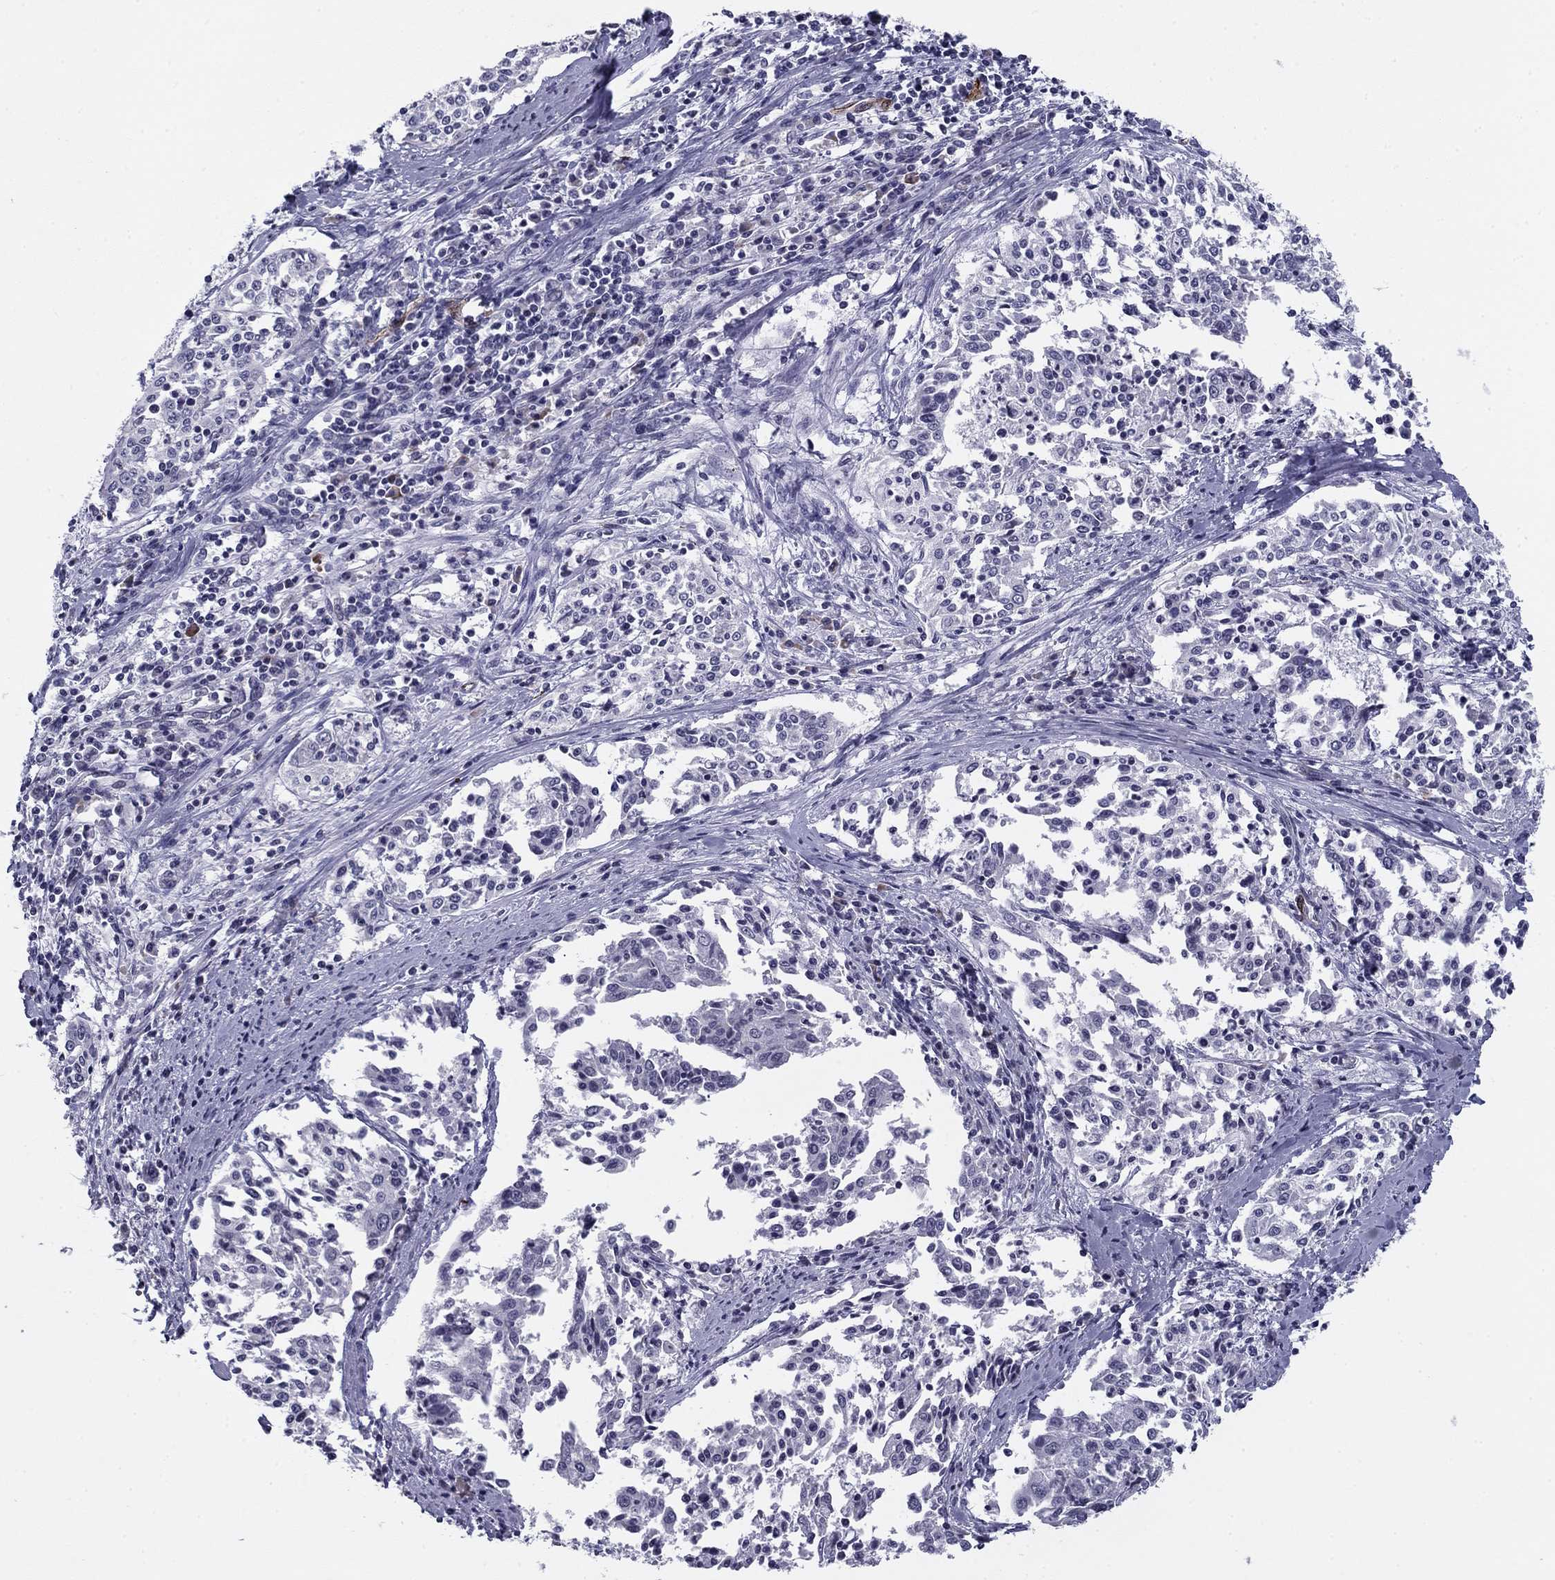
{"staining": {"intensity": "negative", "quantity": "none", "location": "none"}, "tissue": "cervical cancer", "cell_type": "Tumor cells", "image_type": "cancer", "snomed": [{"axis": "morphology", "description": "Squamous cell carcinoma, NOS"}, {"axis": "topography", "description": "Cervix"}], "caption": "Cervical cancer was stained to show a protein in brown. There is no significant staining in tumor cells.", "gene": "ANKS4B", "patient": {"sex": "female", "age": 41}}